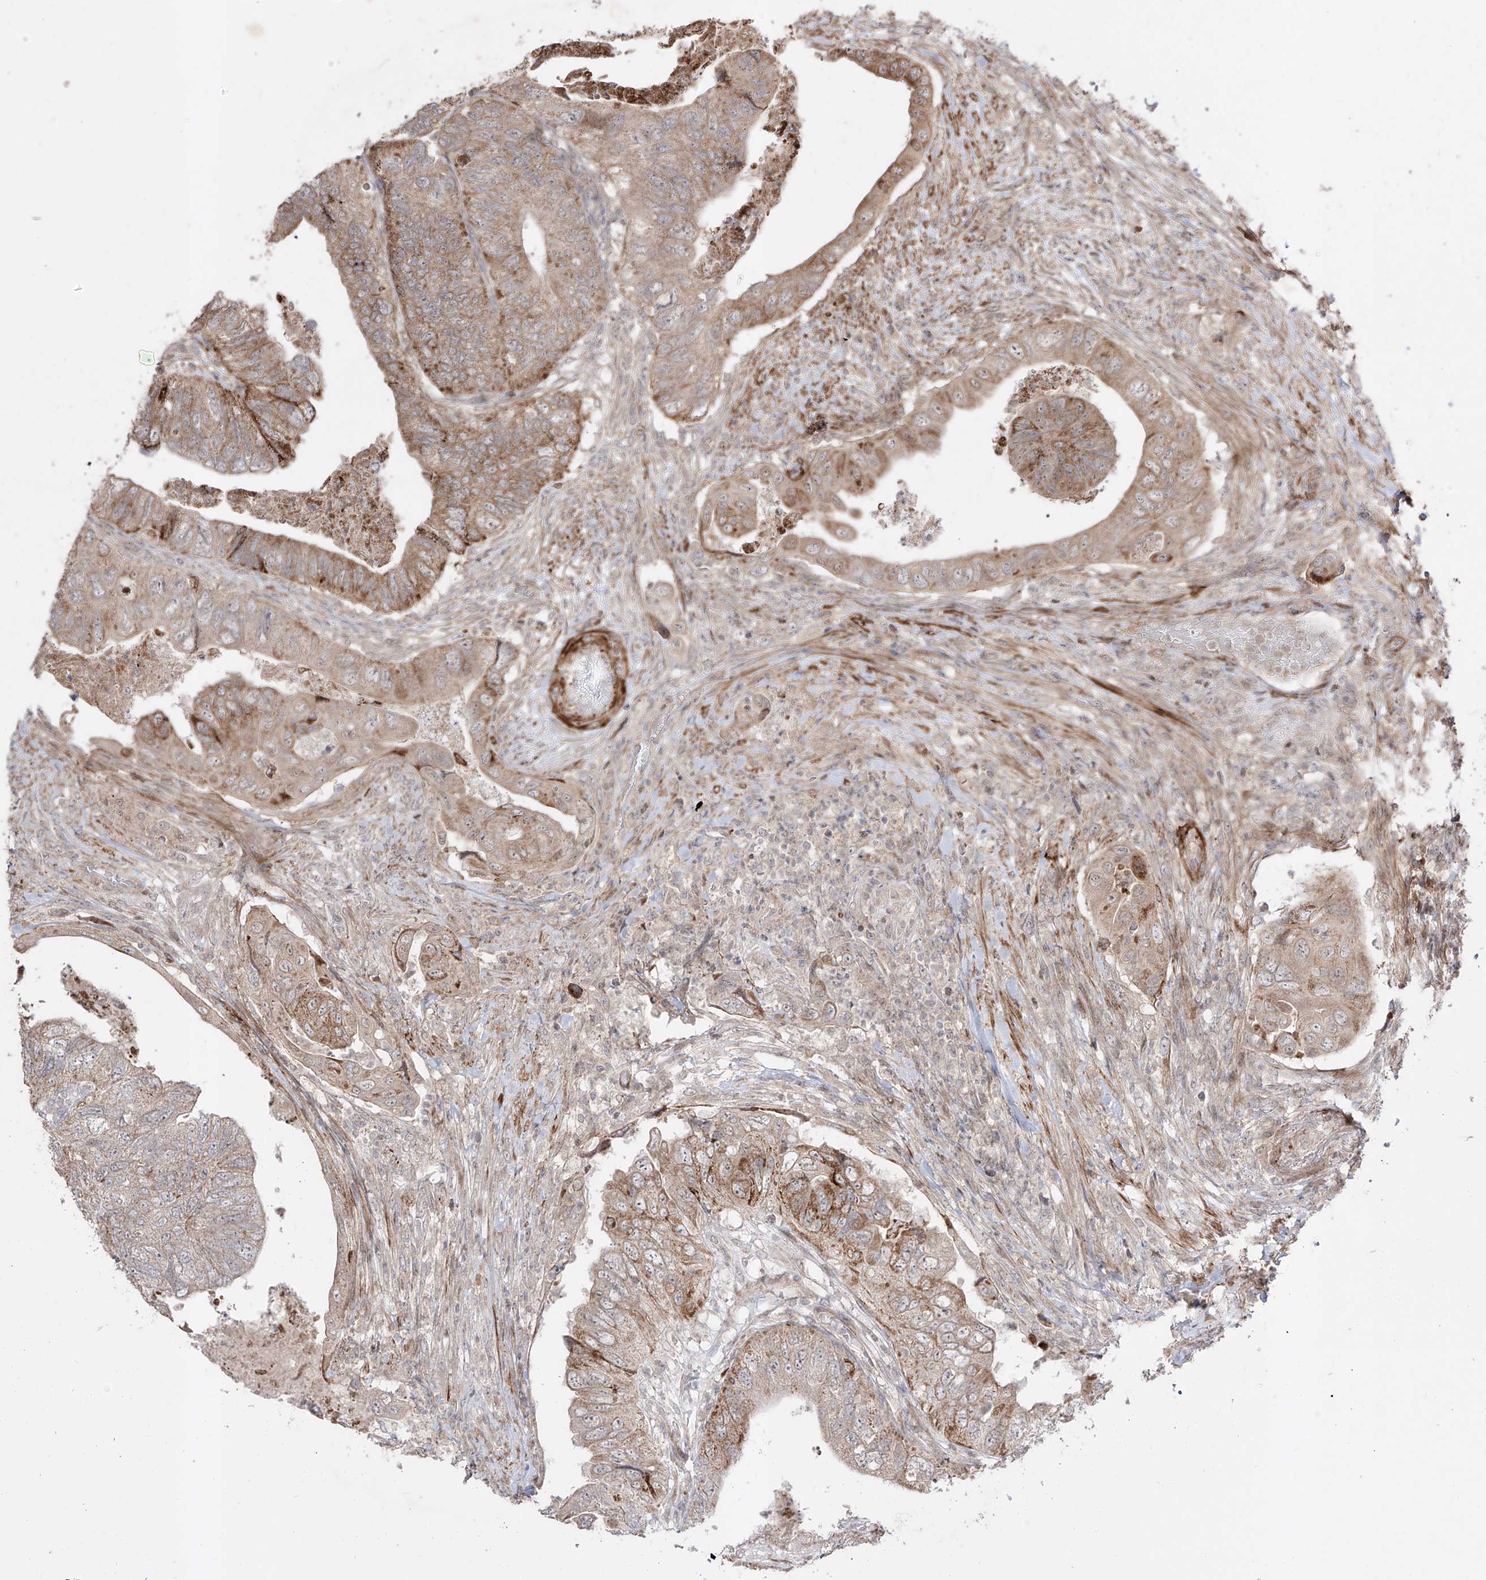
{"staining": {"intensity": "moderate", "quantity": "25%-75%", "location": "cytoplasmic/membranous"}, "tissue": "colorectal cancer", "cell_type": "Tumor cells", "image_type": "cancer", "snomed": [{"axis": "morphology", "description": "Adenocarcinoma, NOS"}, {"axis": "topography", "description": "Rectum"}], "caption": "This is a micrograph of immunohistochemistry staining of colorectal cancer (adenocarcinoma), which shows moderate staining in the cytoplasmic/membranous of tumor cells.", "gene": "KDM1B", "patient": {"sex": "male", "age": 63}}